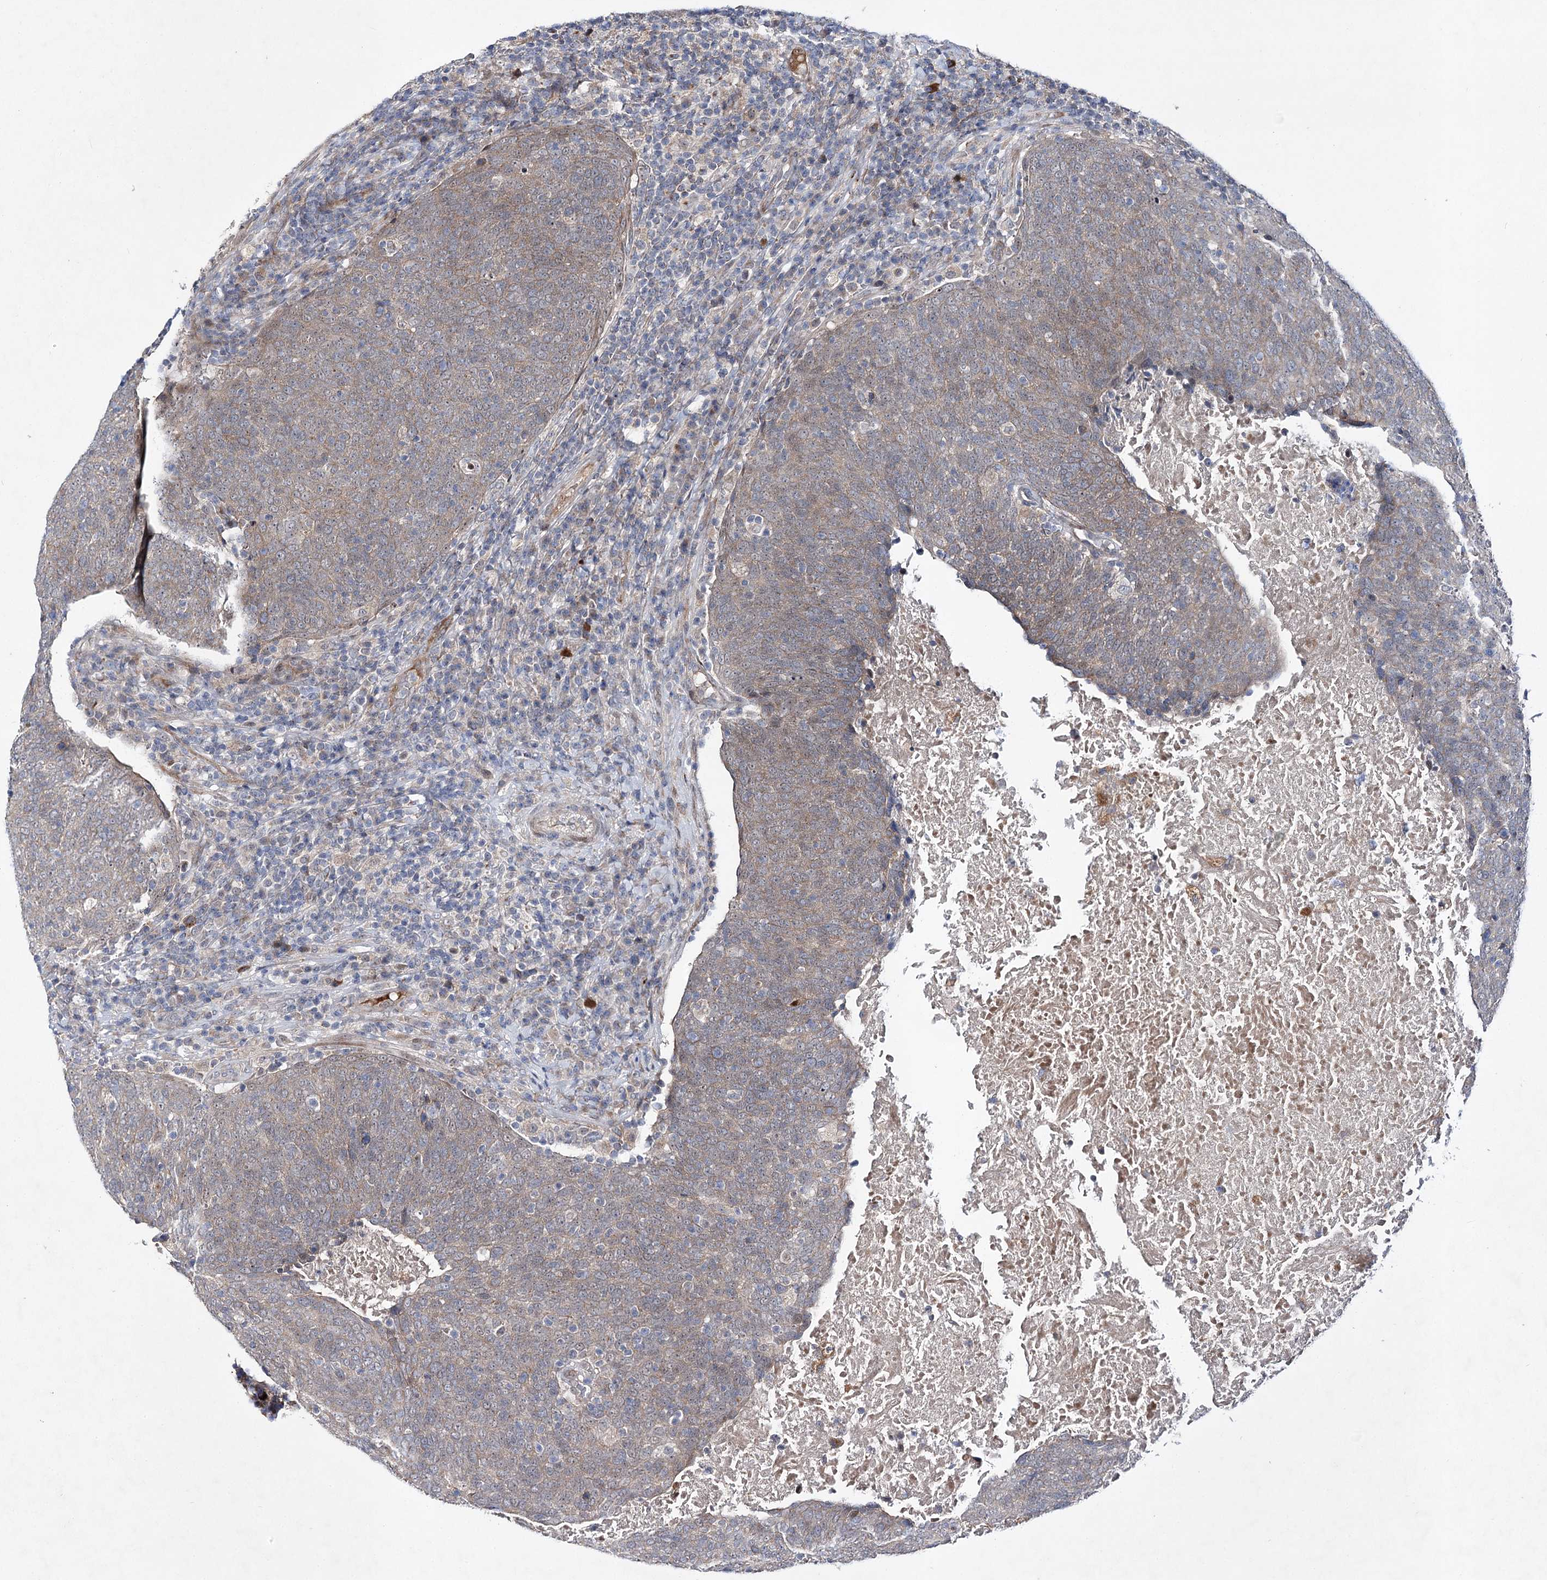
{"staining": {"intensity": "weak", "quantity": ">75%", "location": "cytoplasmic/membranous"}, "tissue": "head and neck cancer", "cell_type": "Tumor cells", "image_type": "cancer", "snomed": [{"axis": "morphology", "description": "Squamous cell carcinoma, NOS"}, {"axis": "morphology", "description": "Squamous cell carcinoma, metastatic, NOS"}, {"axis": "topography", "description": "Lymph node"}, {"axis": "topography", "description": "Head-Neck"}], "caption": "Tumor cells exhibit low levels of weak cytoplasmic/membranous positivity in about >75% of cells in human head and neck cancer (squamous cell carcinoma).", "gene": "ARHGAP32", "patient": {"sex": "male", "age": 62}}